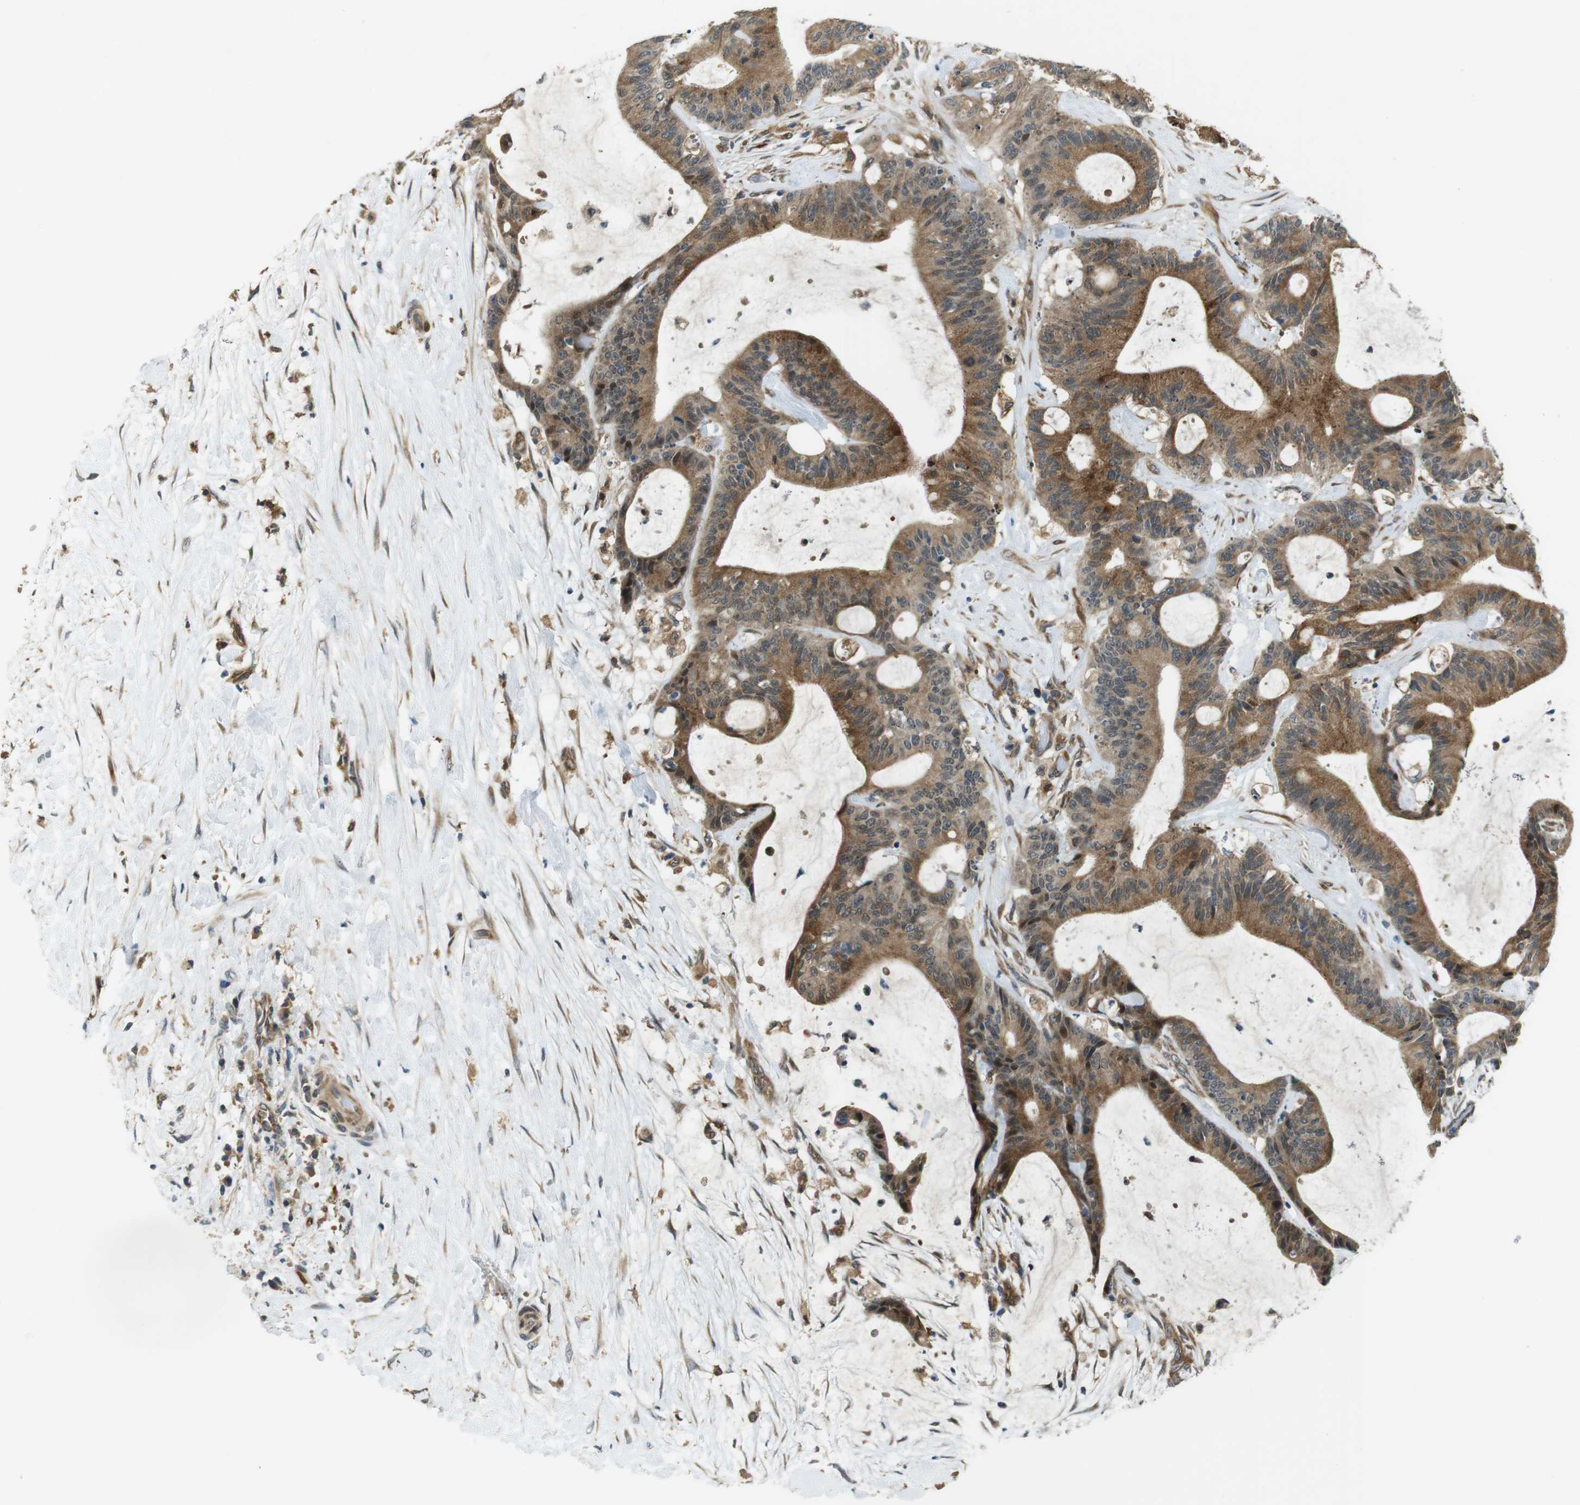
{"staining": {"intensity": "moderate", "quantity": ">75%", "location": "cytoplasmic/membranous"}, "tissue": "liver cancer", "cell_type": "Tumor cells", "image_type": "cancer", "snomed": [{"axis": "morphology", "description": "Cholangiocarcinoma"}, {"axis": "topography", "description": "Liver"}], "caption": "Brown immunohistochemical staining in cholangiocarcinoma (liver) displays moderate cytoplasmic/membranous staining in about >75% of tumor cells.", "gene": "PALD1", "patient": {"sex": "female", "age": 73}}